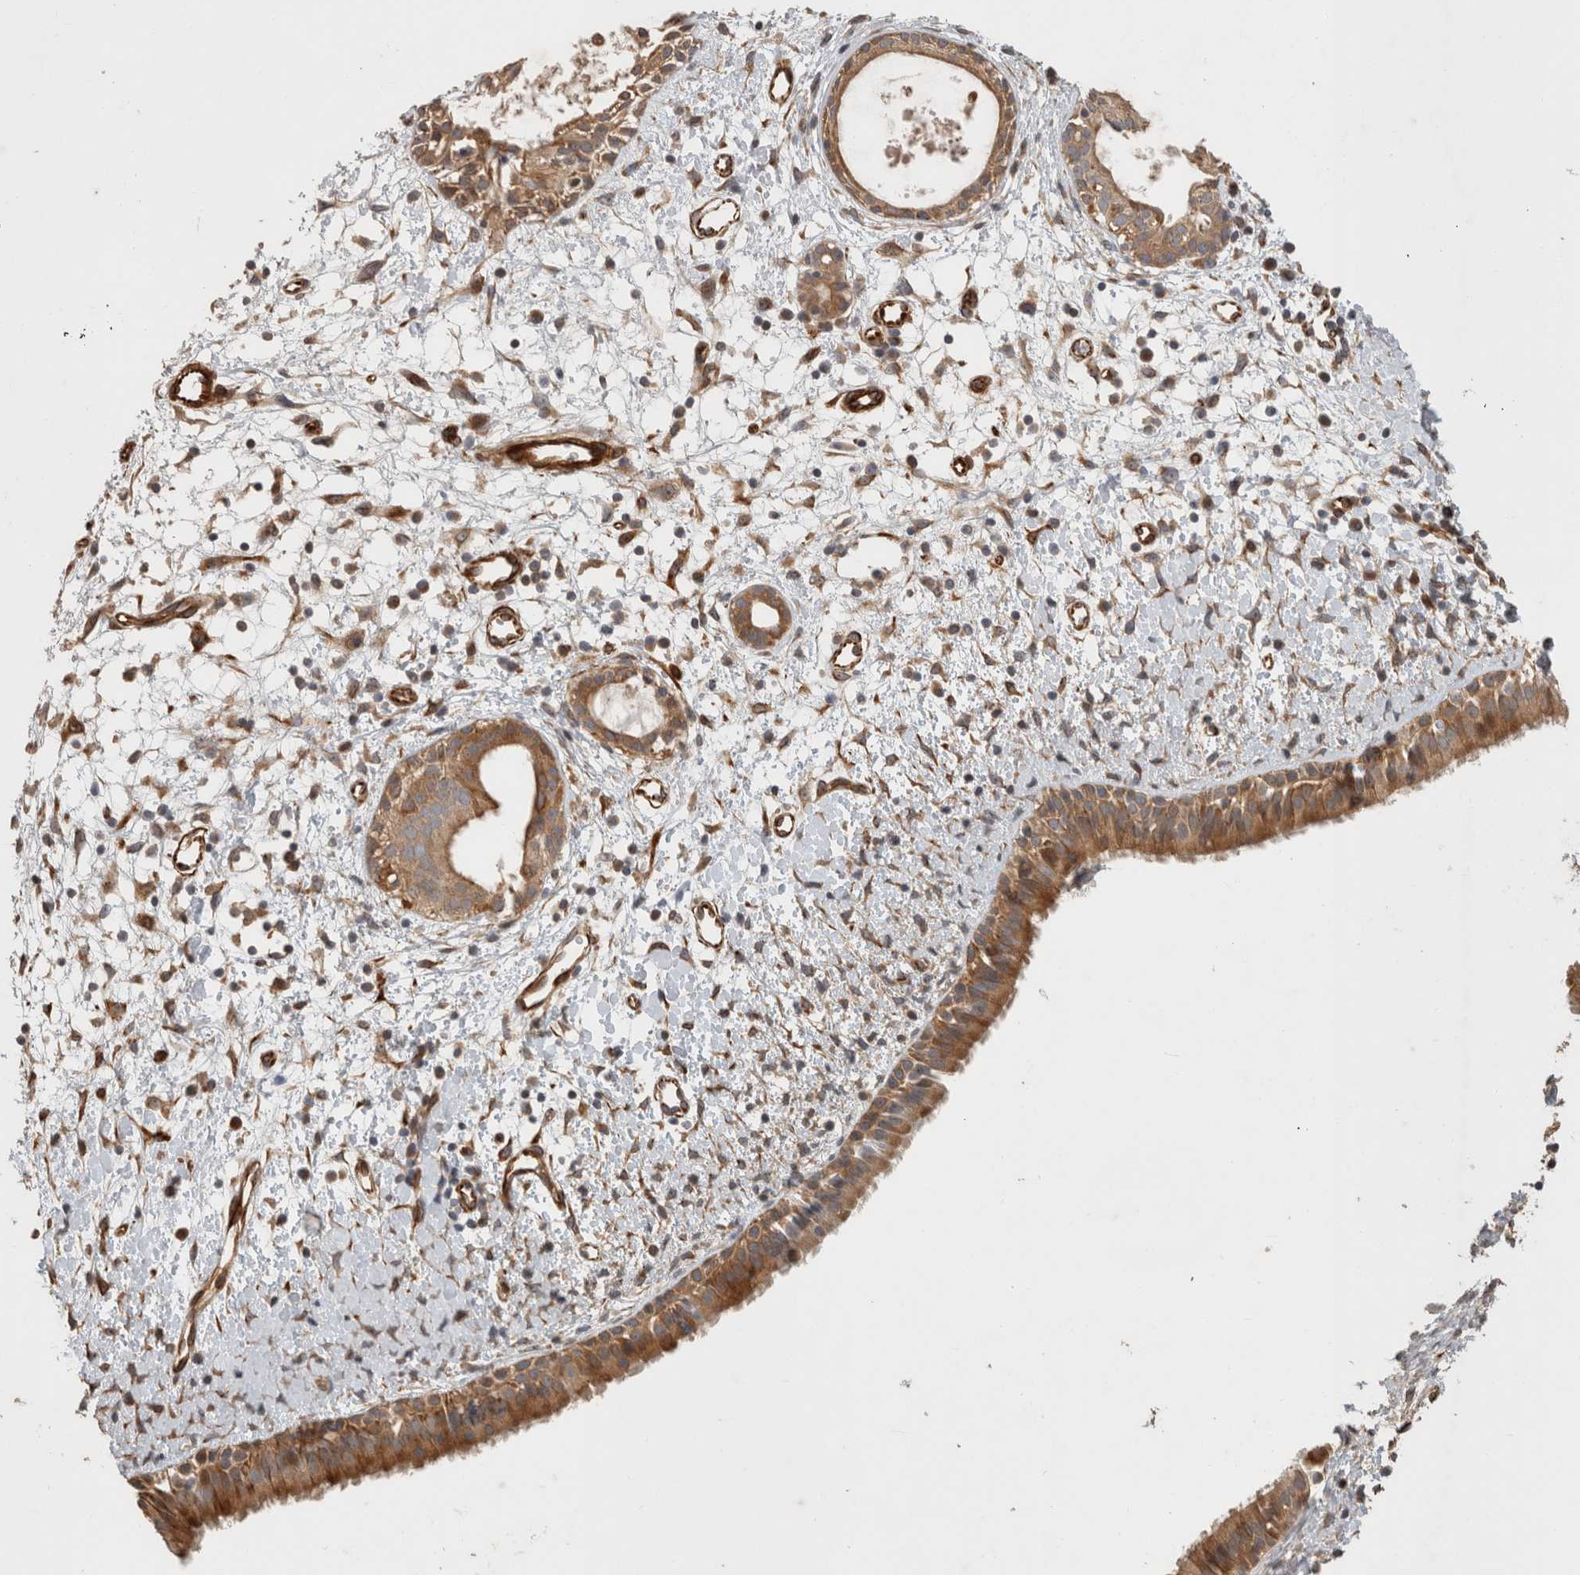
{"staining": {"intensity": "moderate", "quantity": ">75%", "location": "cytoplasmic/membranous"}, "tissue": "nasopharynx", "cell_type": "Respiratory epithelial cells", "image_type": "normal", "snomed": [{"axis": "morphology", "description": "Normal tissue, NOS"}, {"axis": "topography", "description": "Nasopharynx"}], "caption": "Immunohistochemistry image of benign nasopharynx: human nasopharynx stained using immunohistochemistry (IHC) reveals medium levels of moderate protein expression localized specifically in the cytoplasmic/membranous of respiratory epithelial cells, appearing as a cytoplasmic/membranous brown color.", "gene": "SIPA1L2", "patient": {"sex": "male", "age": 22}}